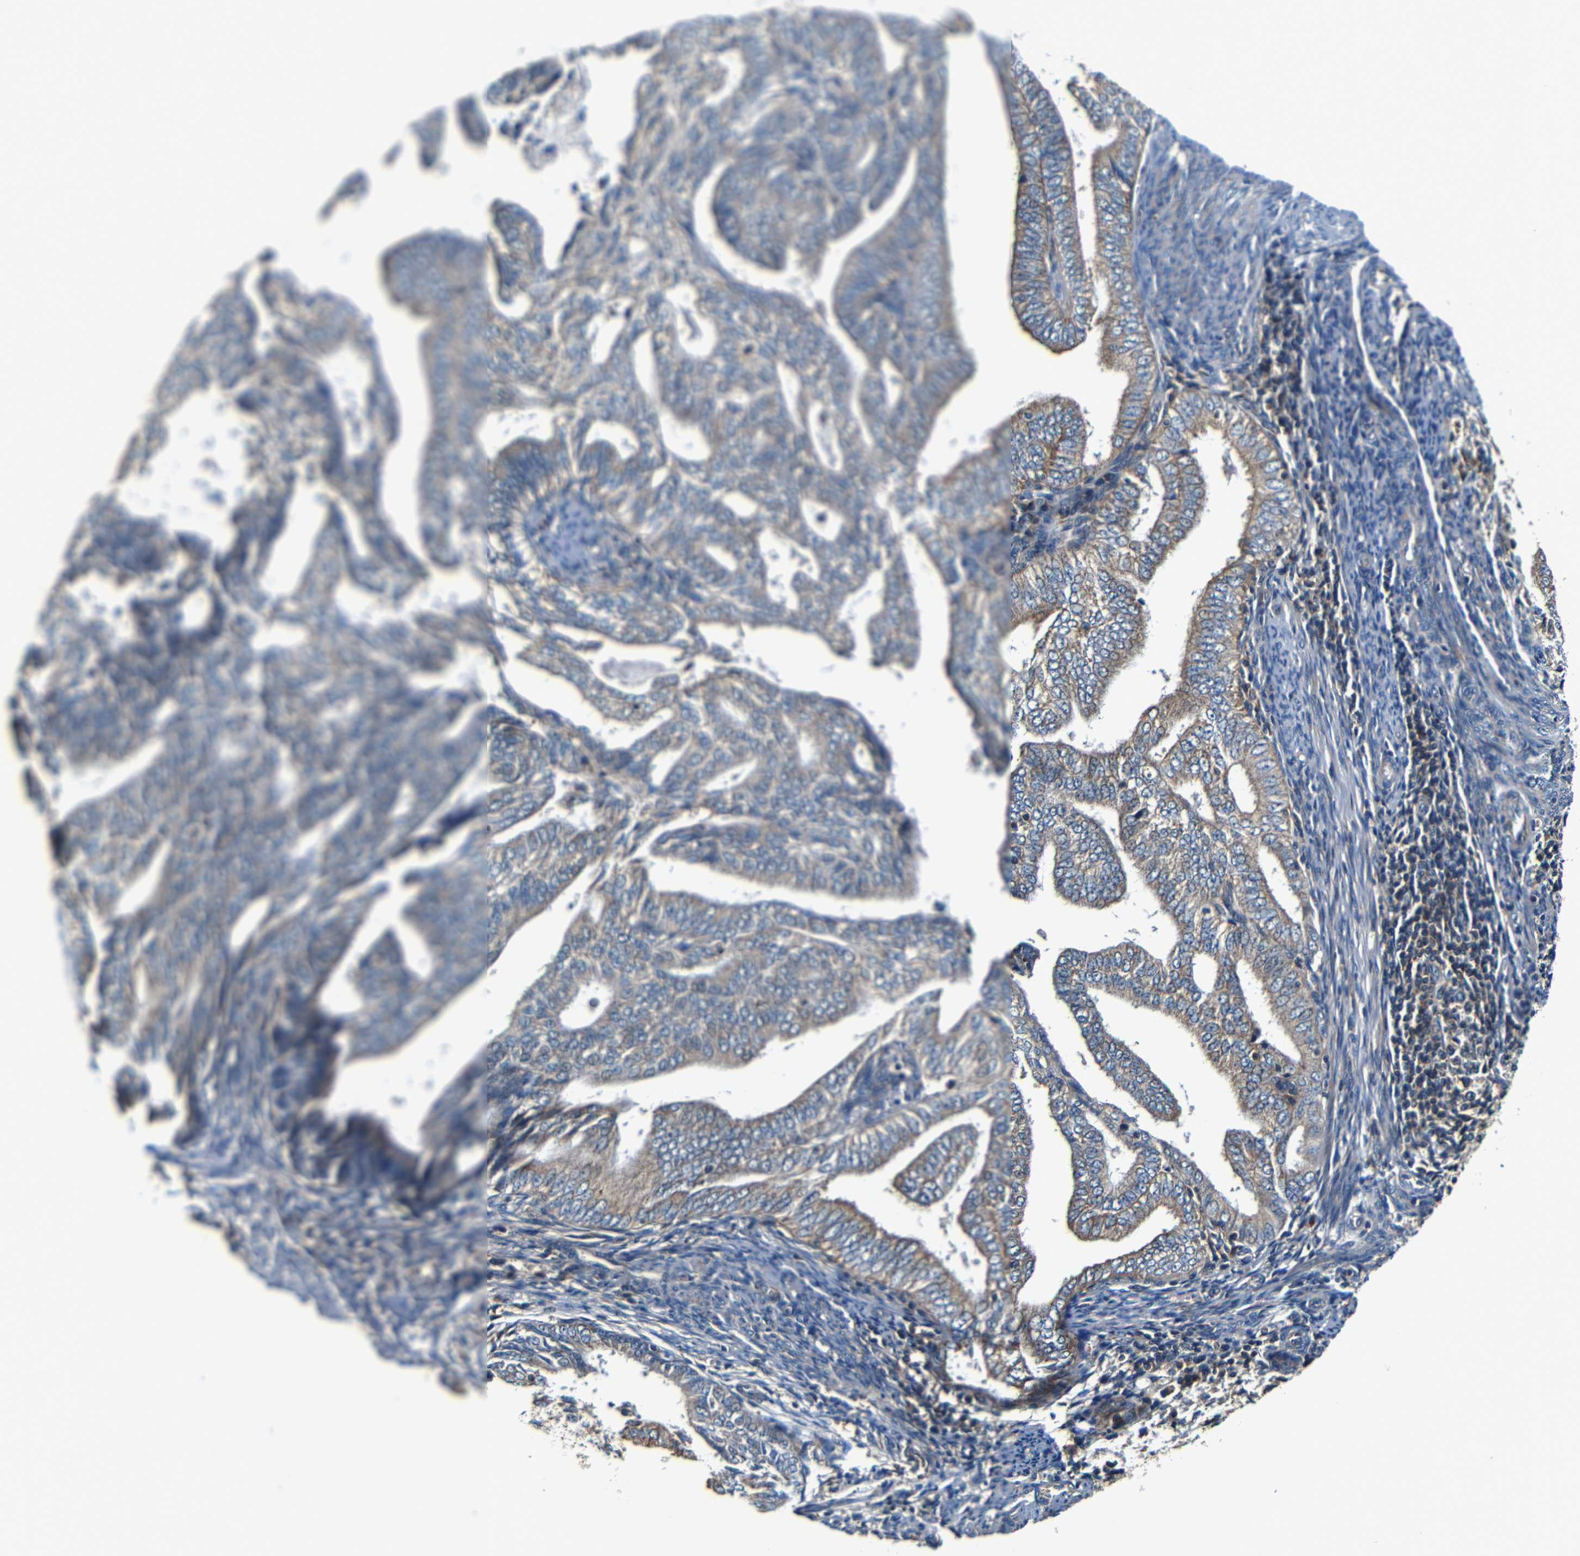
{"staining": {"intensity": "moderate", "quantity": ">75%", "location": "cytoplasmic/membranous"}, "tissue": "endometrial cancer", "cell_type": "Tumor cells", "image_type": "cancer", "snomed": [{"axis": "morphology", "description": "Adenocarcinoma, NOS"}, {"axis": "topography", "description": "Endometrium"}], "caption": "Endometrial adenocarcinoma stained for a protein (brown) demonstrates moderate cytoplasmic/membranous positive positivity in approximately >75% of tumor cells.", "gene": "MTX1", "patient": {"sex": "female", "age": 58}}